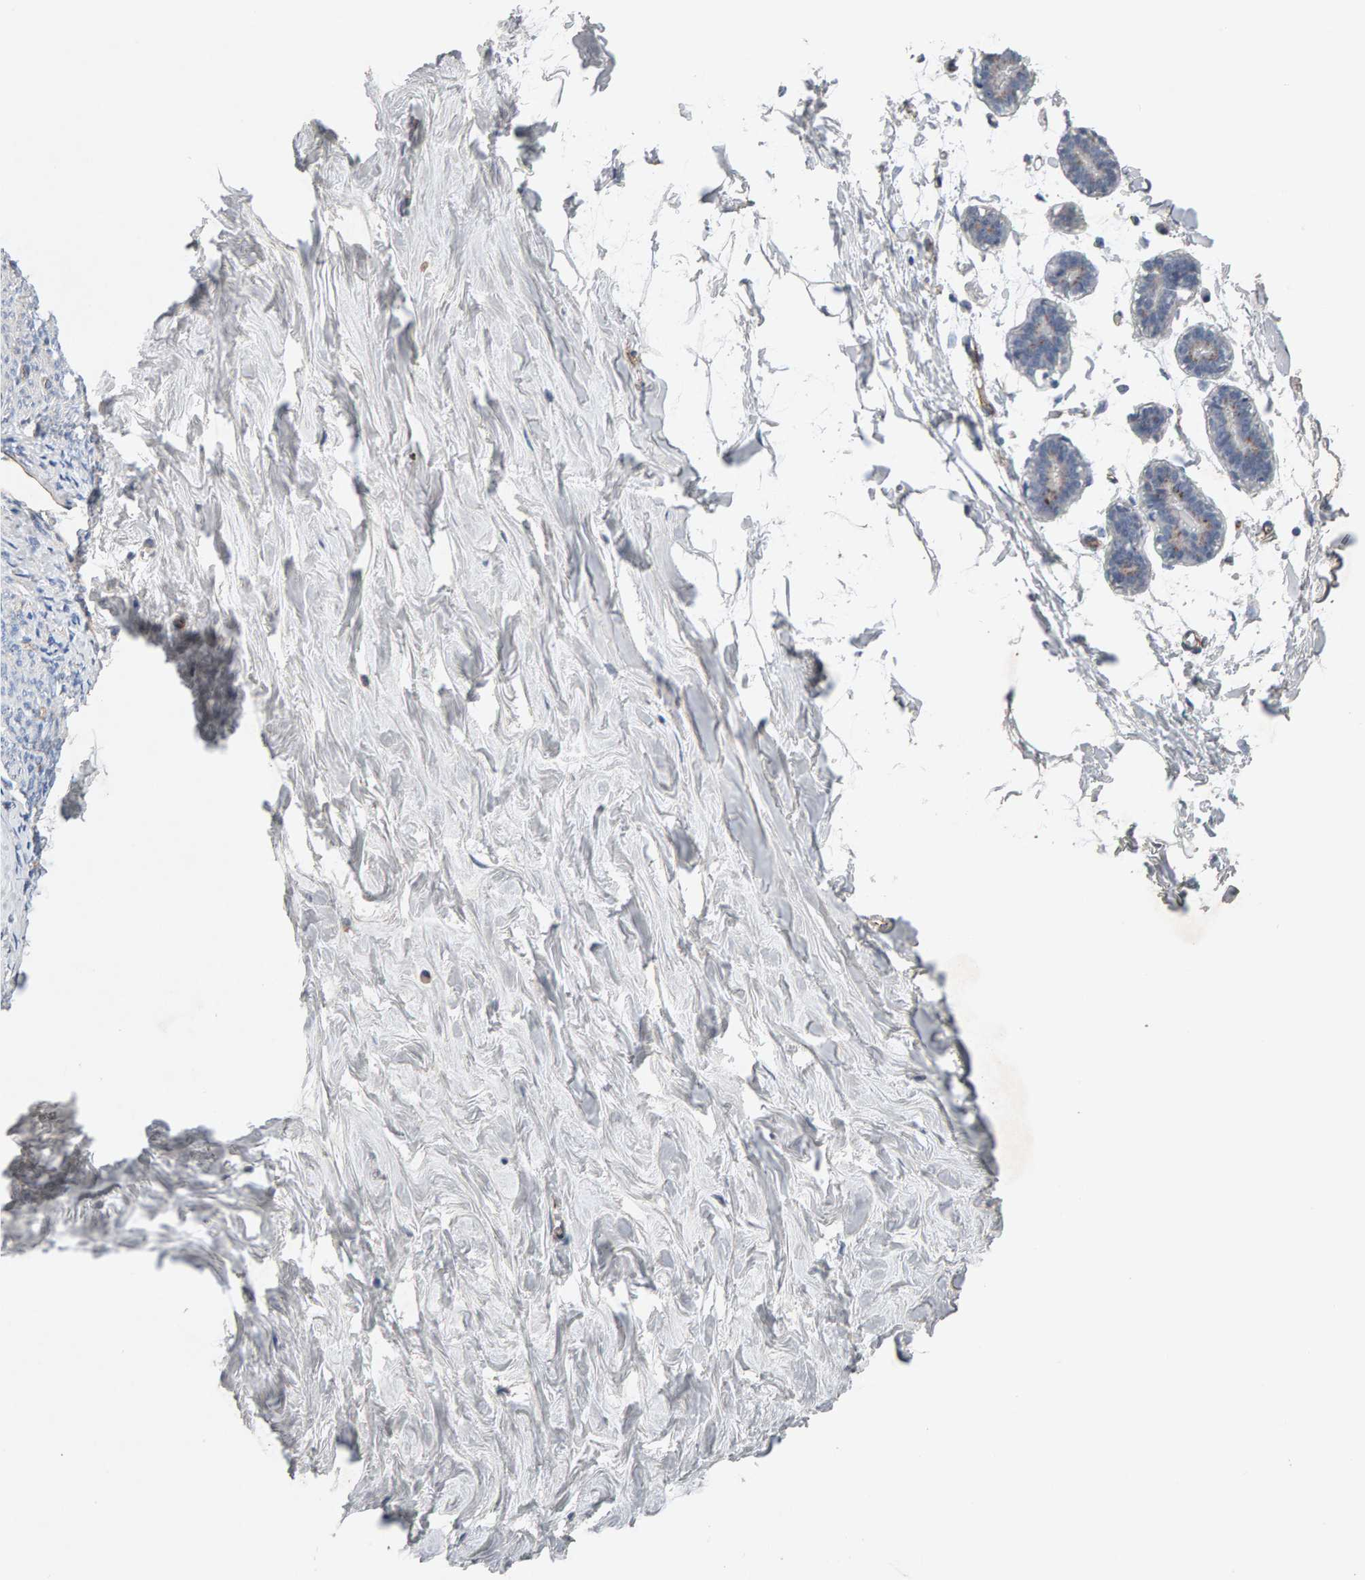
{"staining": {"intensity": "negative", "quantity": "none", "location": "none"}, "tissue": "breast", "cell_type": "Glandular cells", "image_type": "normal", "snomed": [{"axis": "morphology", "description": "Normal tissue, NOS"}, {"axis": "topography", "description": "Breast"}], "caption": "This is a micrograph of immunohistochemistry staining of benign breast, which shows no staining in glandular cells.", "gene": "PTPRM", "patient": {"sex": "female", "age": 27}}